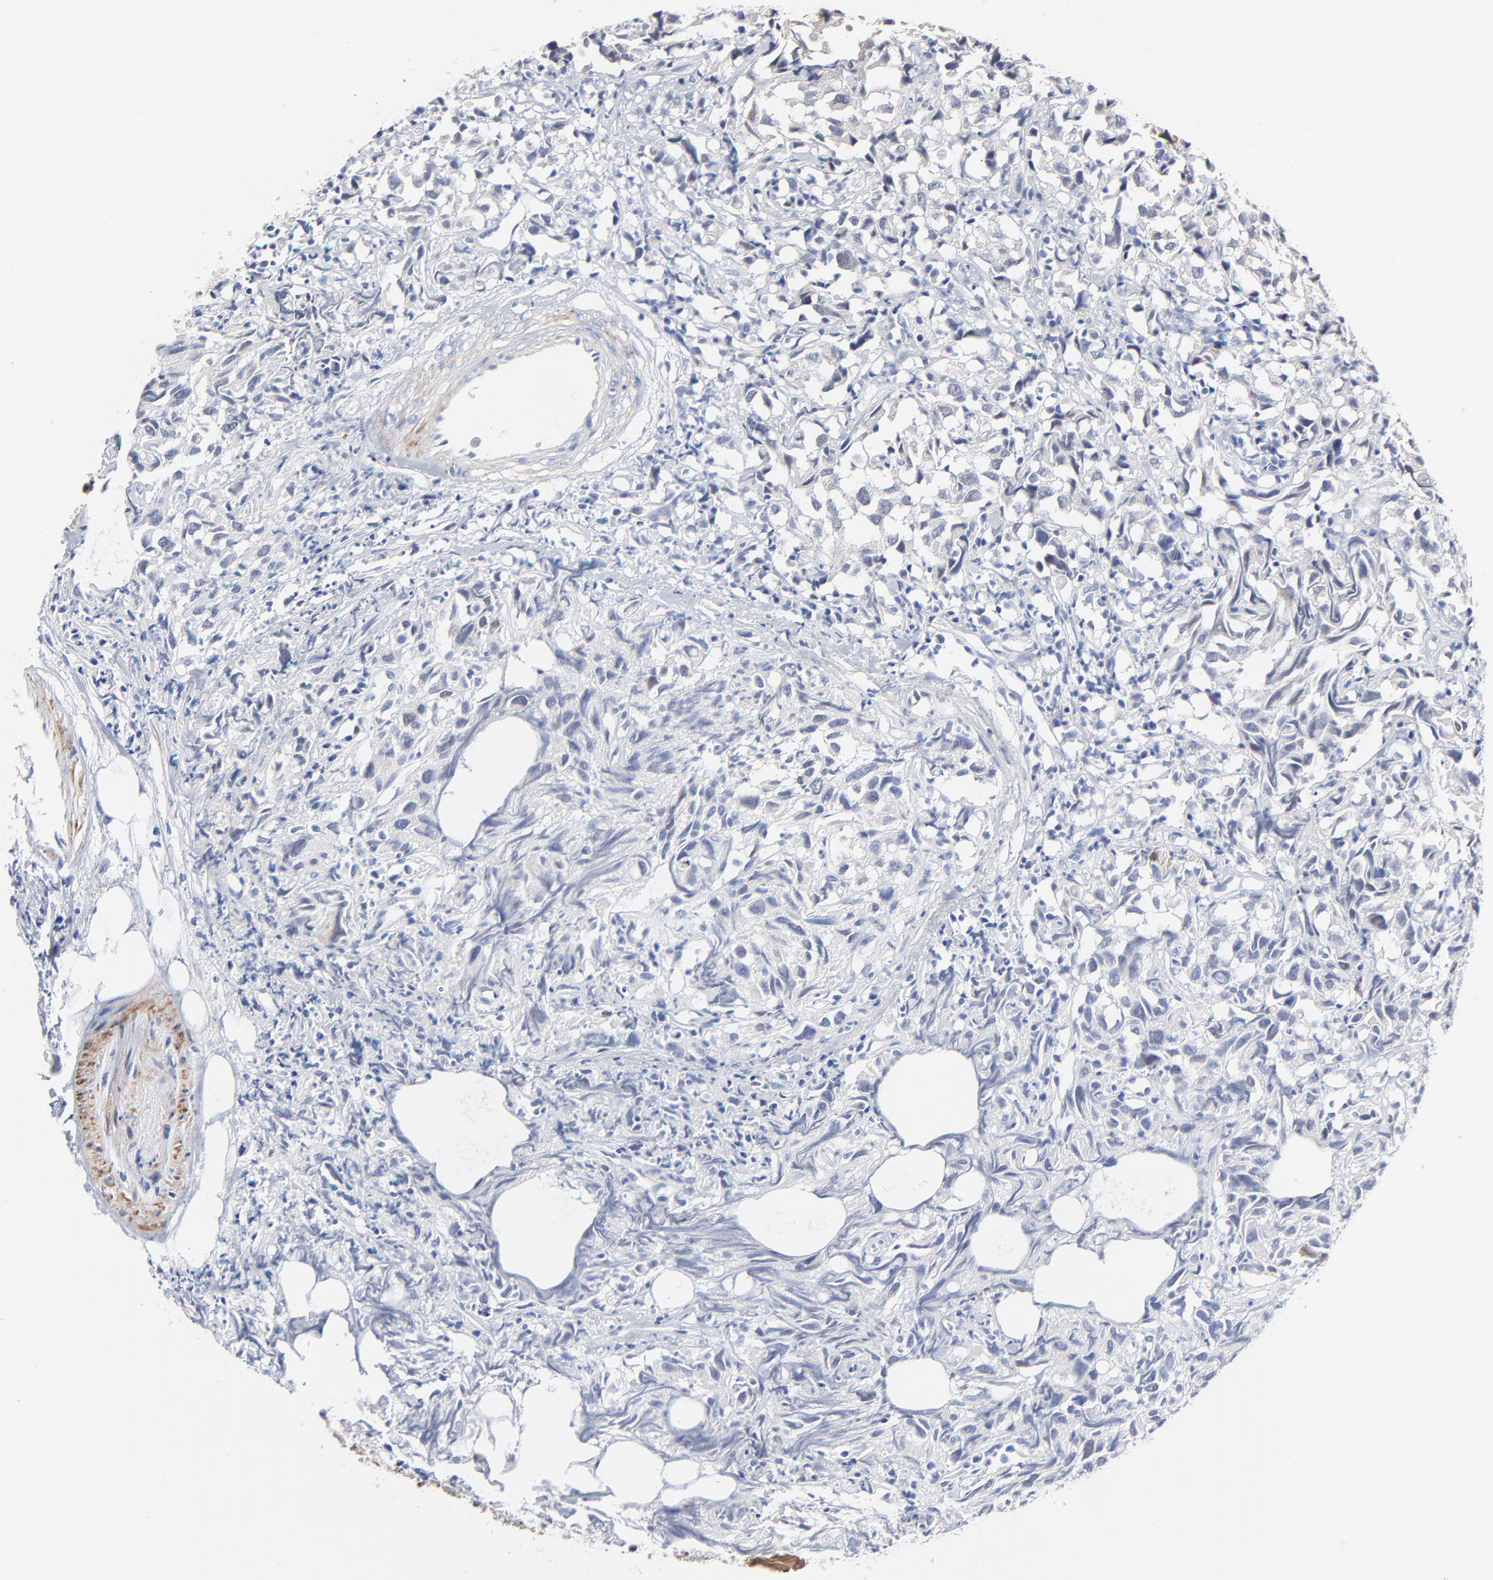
{"staining": {"intensity": "negative", "quantity": "none", "location": "none"}, "tissue": "urothelial cancer", "cell_type": "Tumor cells", "image_type": "cancer", "snomed": [{"axis": "morphology", "description": "Urothelial carcinoma, High grade"}, {"axis": "topography", "description": "Urinary bladder"}], "caption": "Tumor cells show no significant protein positivity in urothelial carcinoma (high-grade).", "gene": "AADAC", "patient": {"sex": "female", "age": 75}}